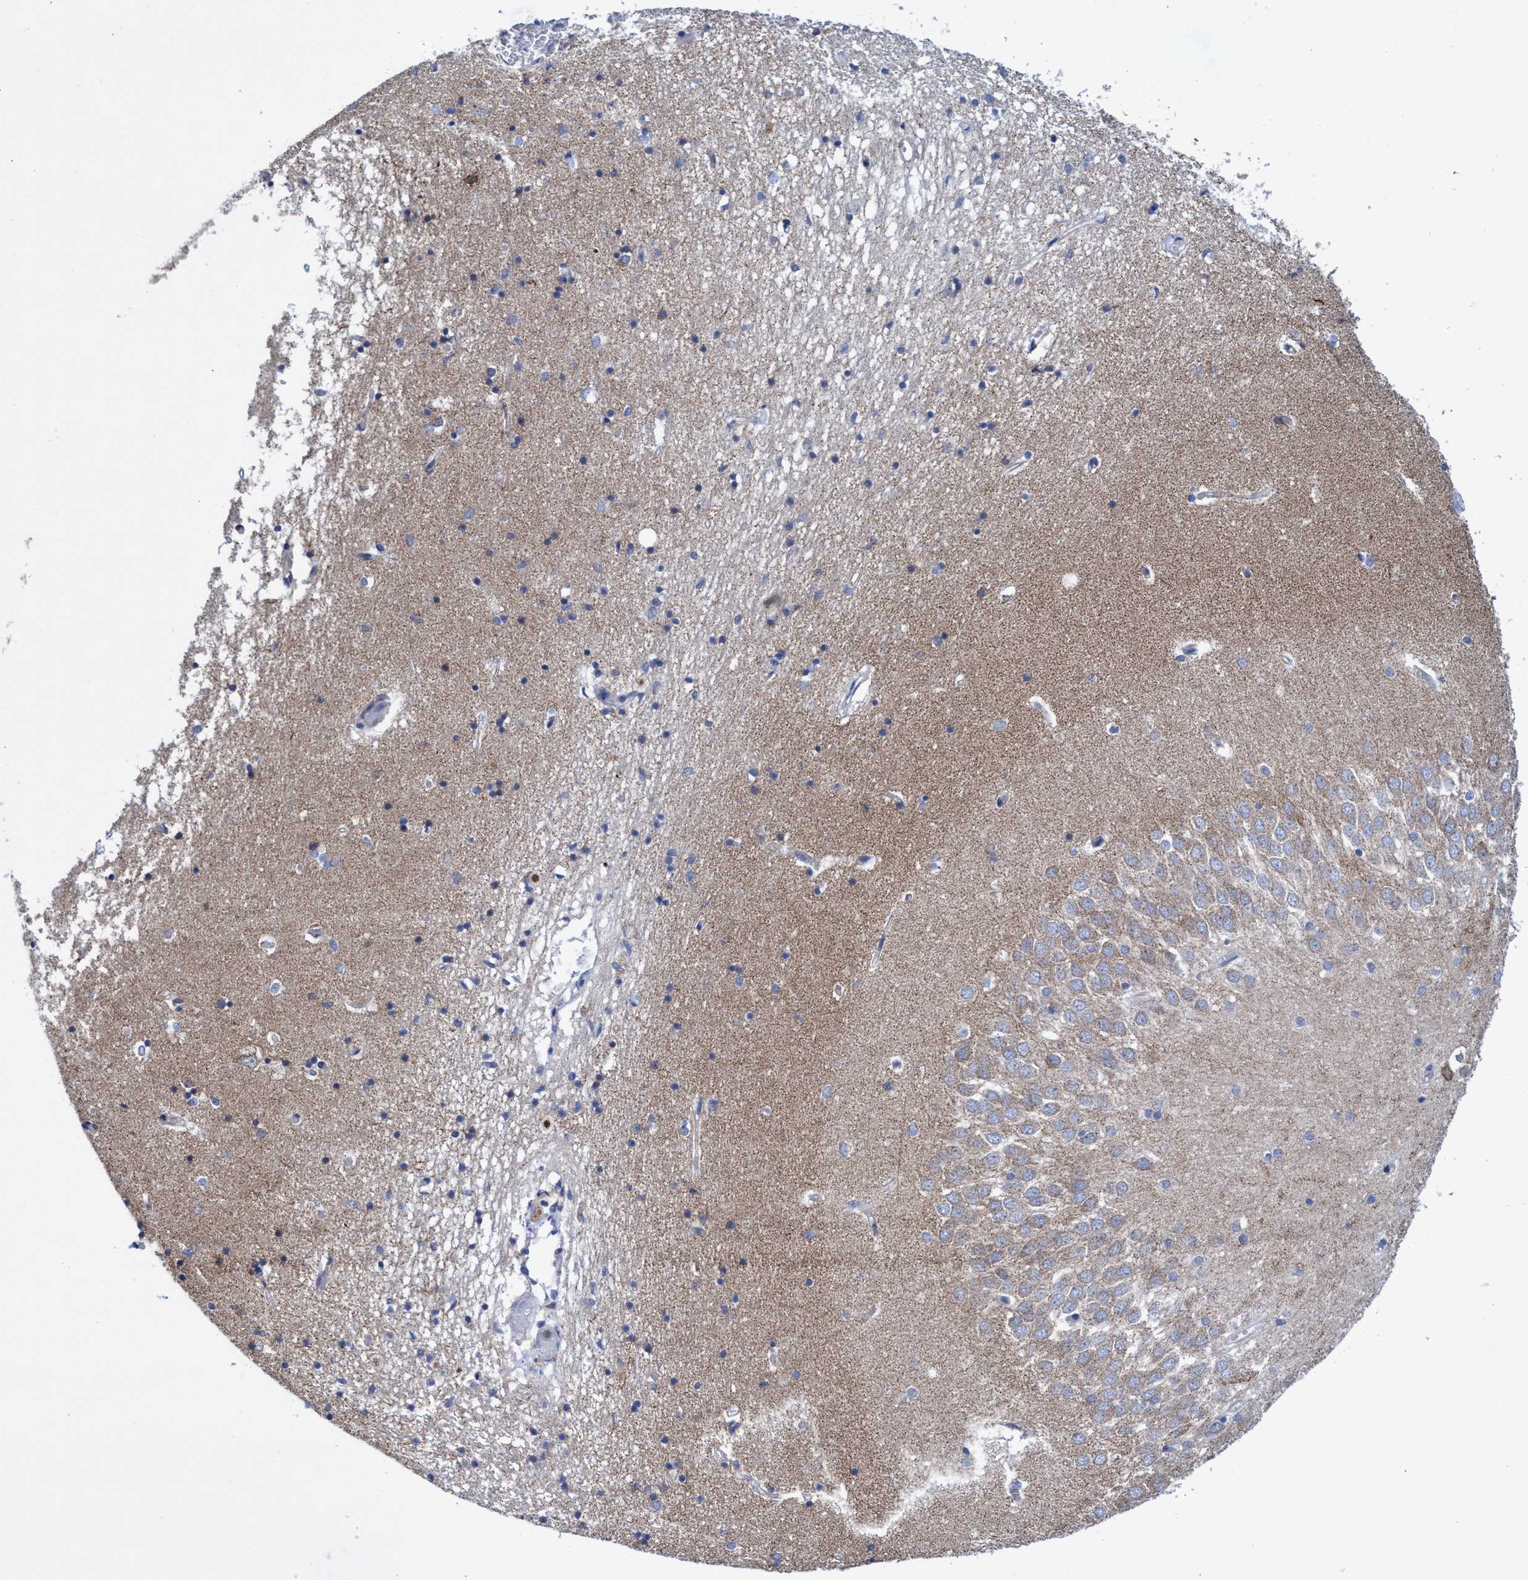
{"staining": {"intensity": "weak", "quantity": "<25%", "location": "cytoplasmic/membranous"}, "tissue": "hippocampus", "cell_type": "Glial cells", "image_type": "normal", "snomed": [{"axis": "morphology", "description": "Normal tissue, NOS"}, {"axis": "topography", "description": "Hippocampus"}], "caption": "The photomicrograph demonstrates no staining of glial cells in unremarkable hippocampus. (Brightfield microscopy of DAB immunohistochemistry at high magnification).", "gene": "ZNF750", "patient": {"sex": "male", "age": 70}}